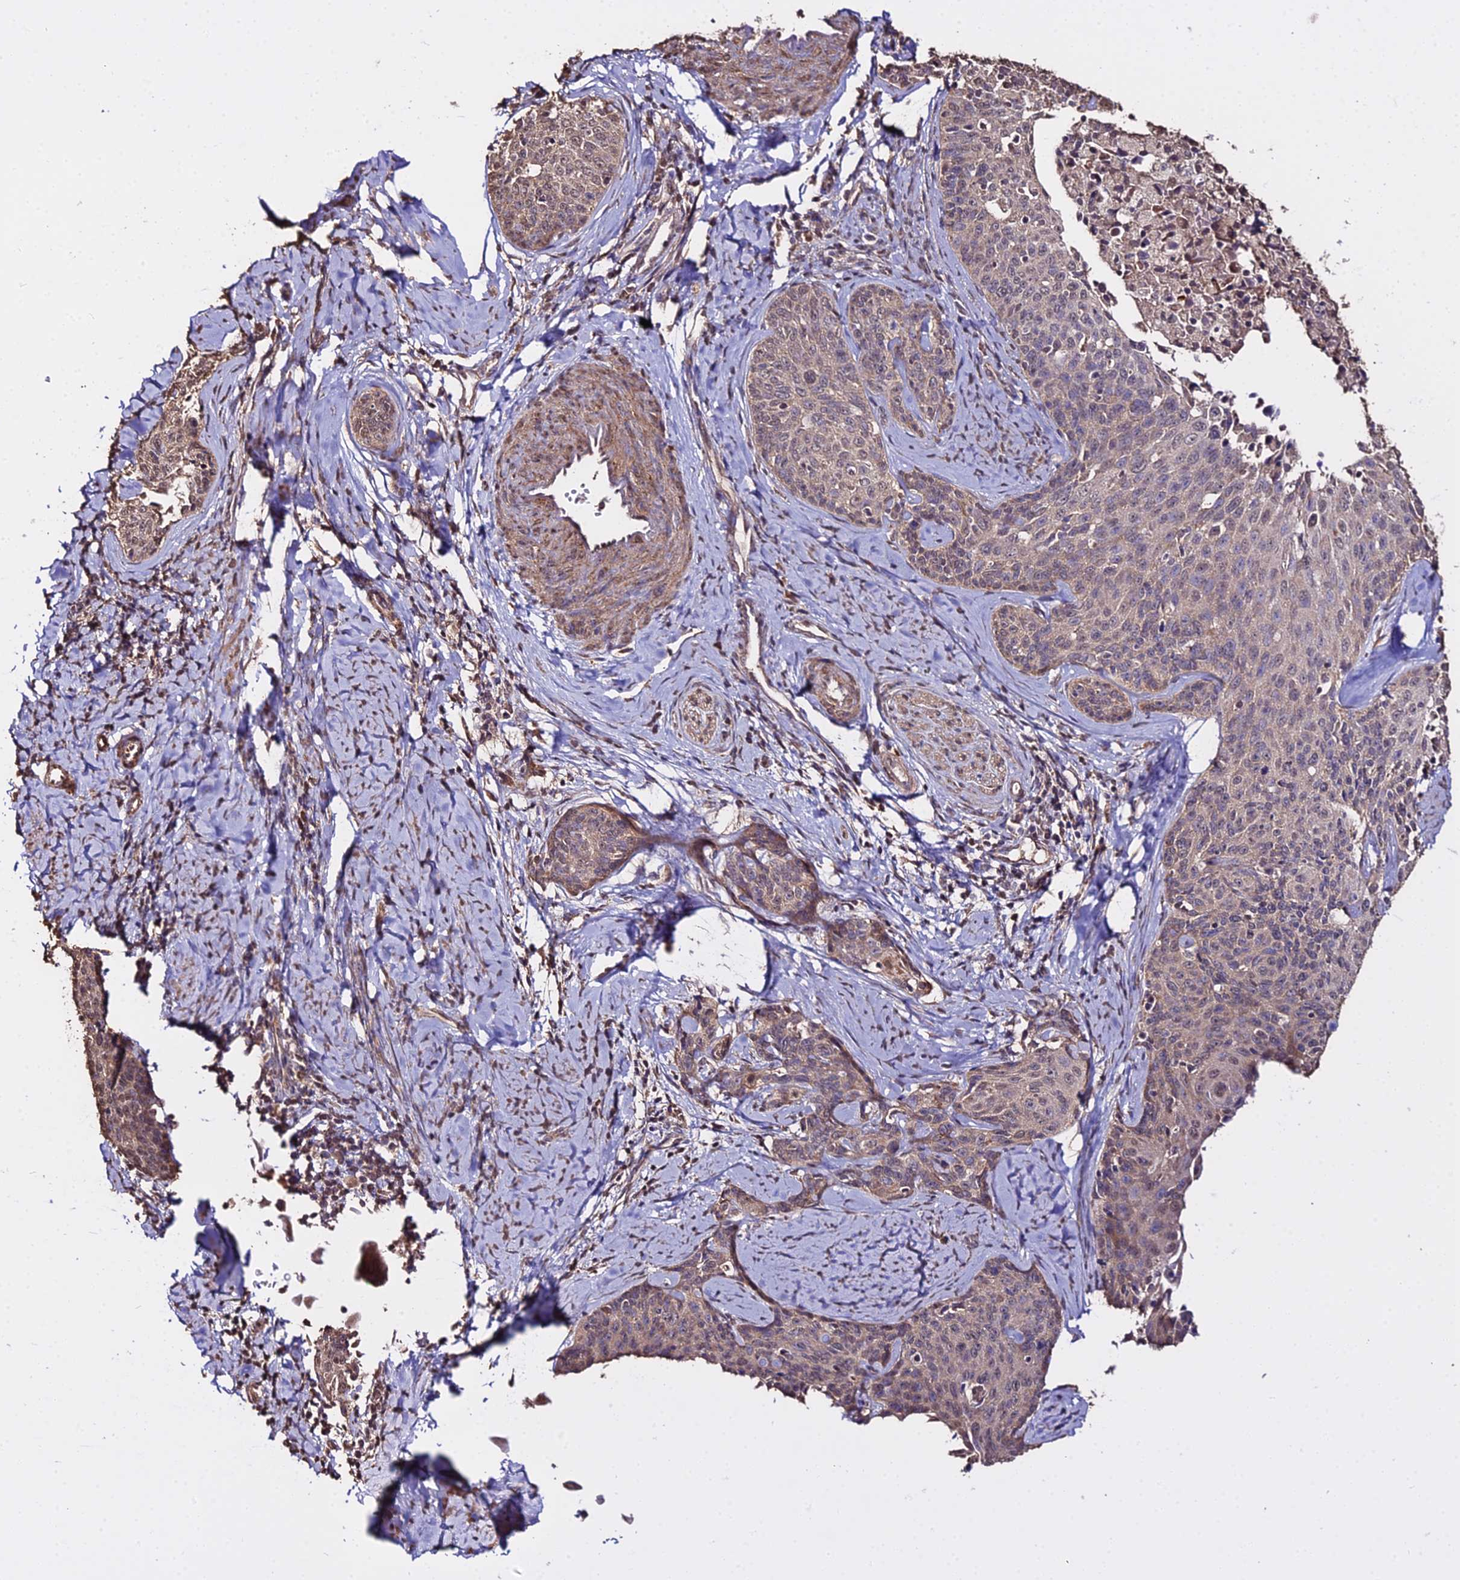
{"staining": {"intensity": "weak", "quantity": "<25%", "location": "cytoplasmic/membranous,nuclear"}, "tissue": "cervical cancer", "cell_type": "Tumor cells", "image_type": "cancer", "snomed": [{"axis": "morphology", "description": "Squamous cell carcinoma, NOS"}, {"axis": "topography", "description": "Cervix"}], "caption": "This image is of squamous cell carcinoma (cervical) stained with immunohistochemistry (IHC) to label a protein in brown with the nuclei are counter-stained blue. There is no expression in tumor cells. Nuclei are stained in blue.", "gene": "METTL13", "patient": {"sex": "female", "age": 50}}